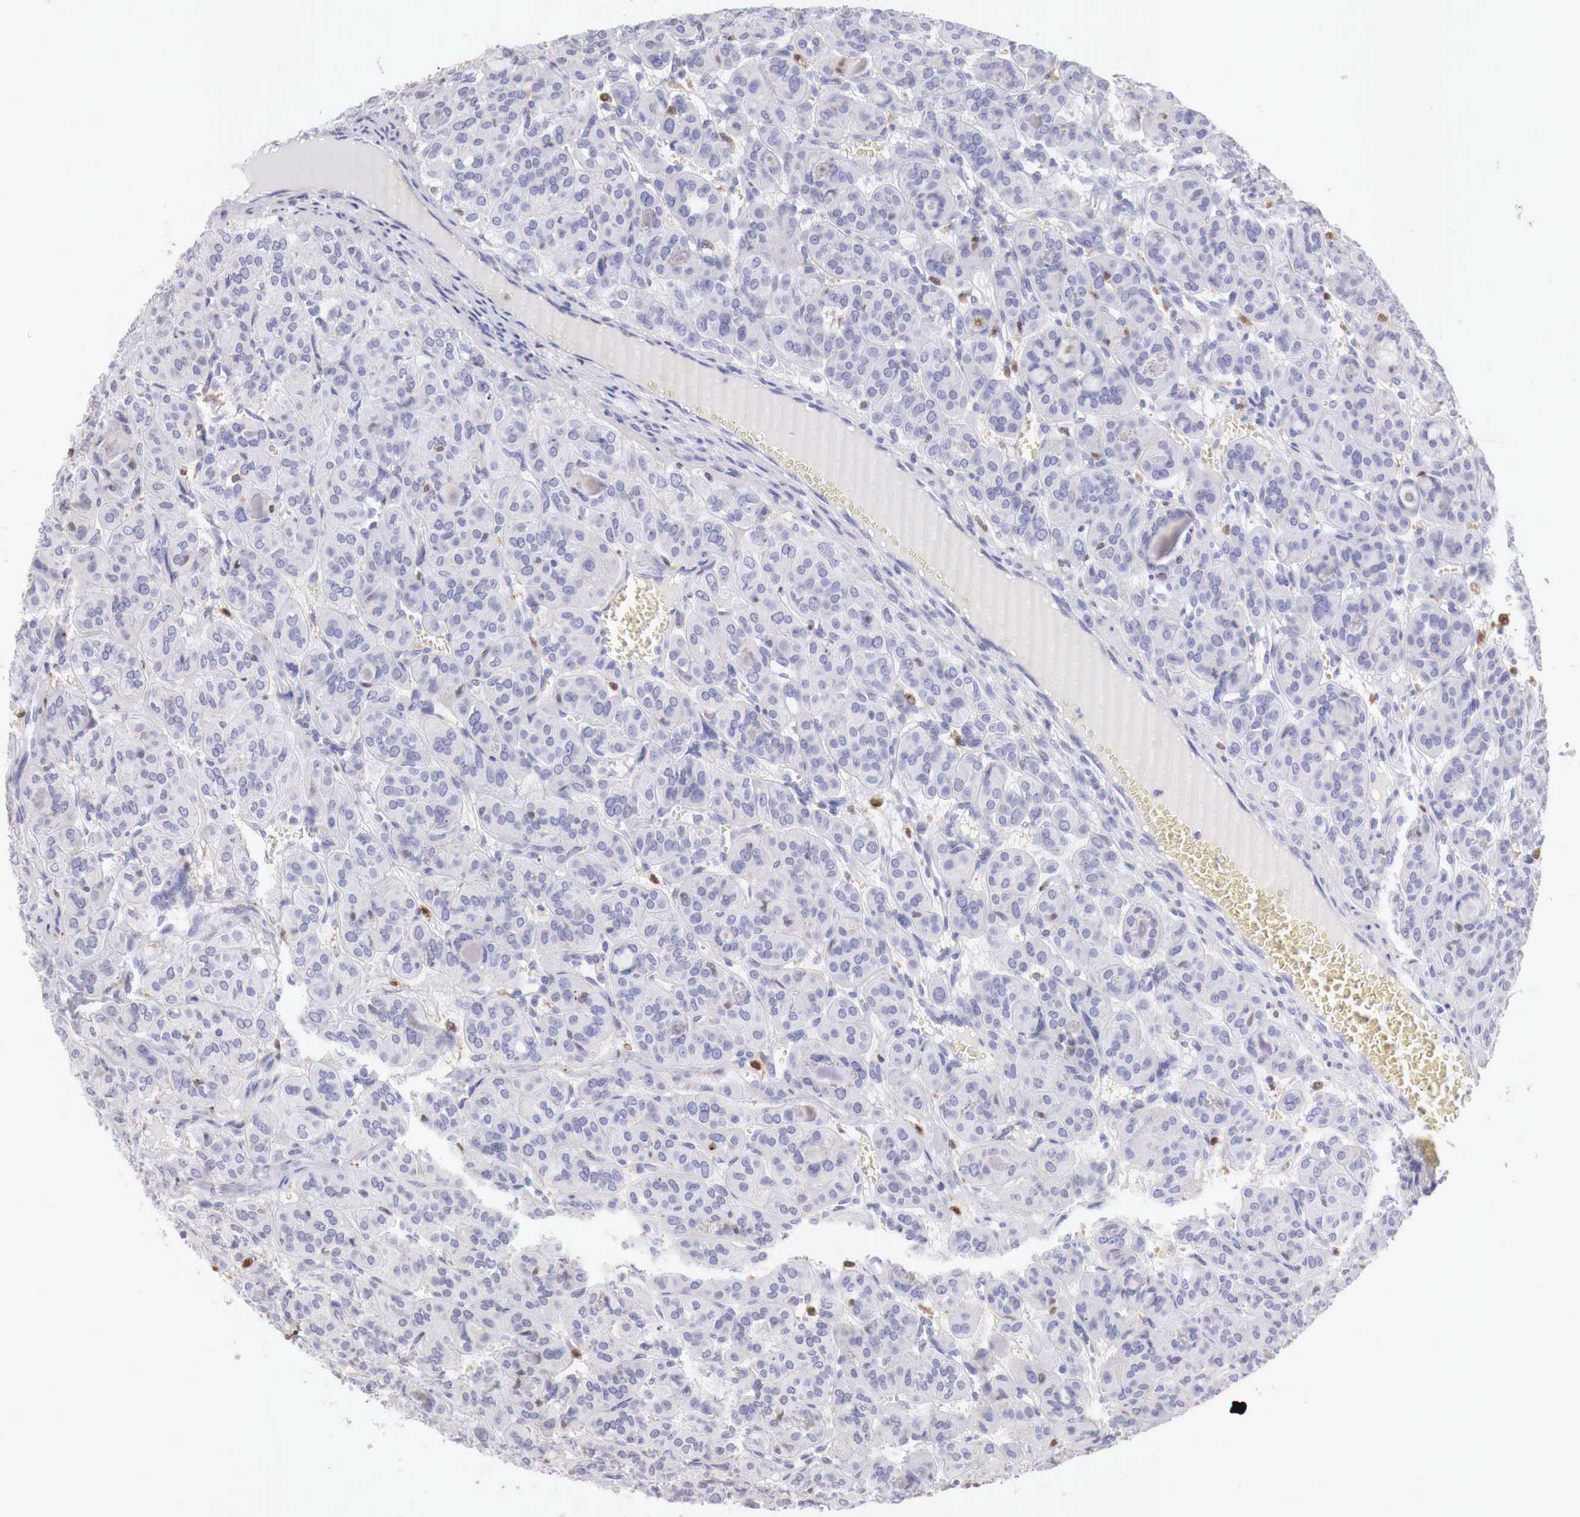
{"staining": {"intensity": "negative", "quantity": "none", "location": "none"}, "tissue": "thyroid cancer", "cell_type": "Tumor cells", "image_type": "cancer", "snomed": [{"axis": "morphology", "description": "Follicular adenoma carcinoma, NOS"}, {"axis": "topography", "description": "Thyroid gland"}], "caption": "Immunohistochemical staining of thyroid cancer (follicular adenoma carcinoma) displays no significant staining in tumor cells.", "gene": "RENBP", "patient": {"sex": "female", "age": 71}}